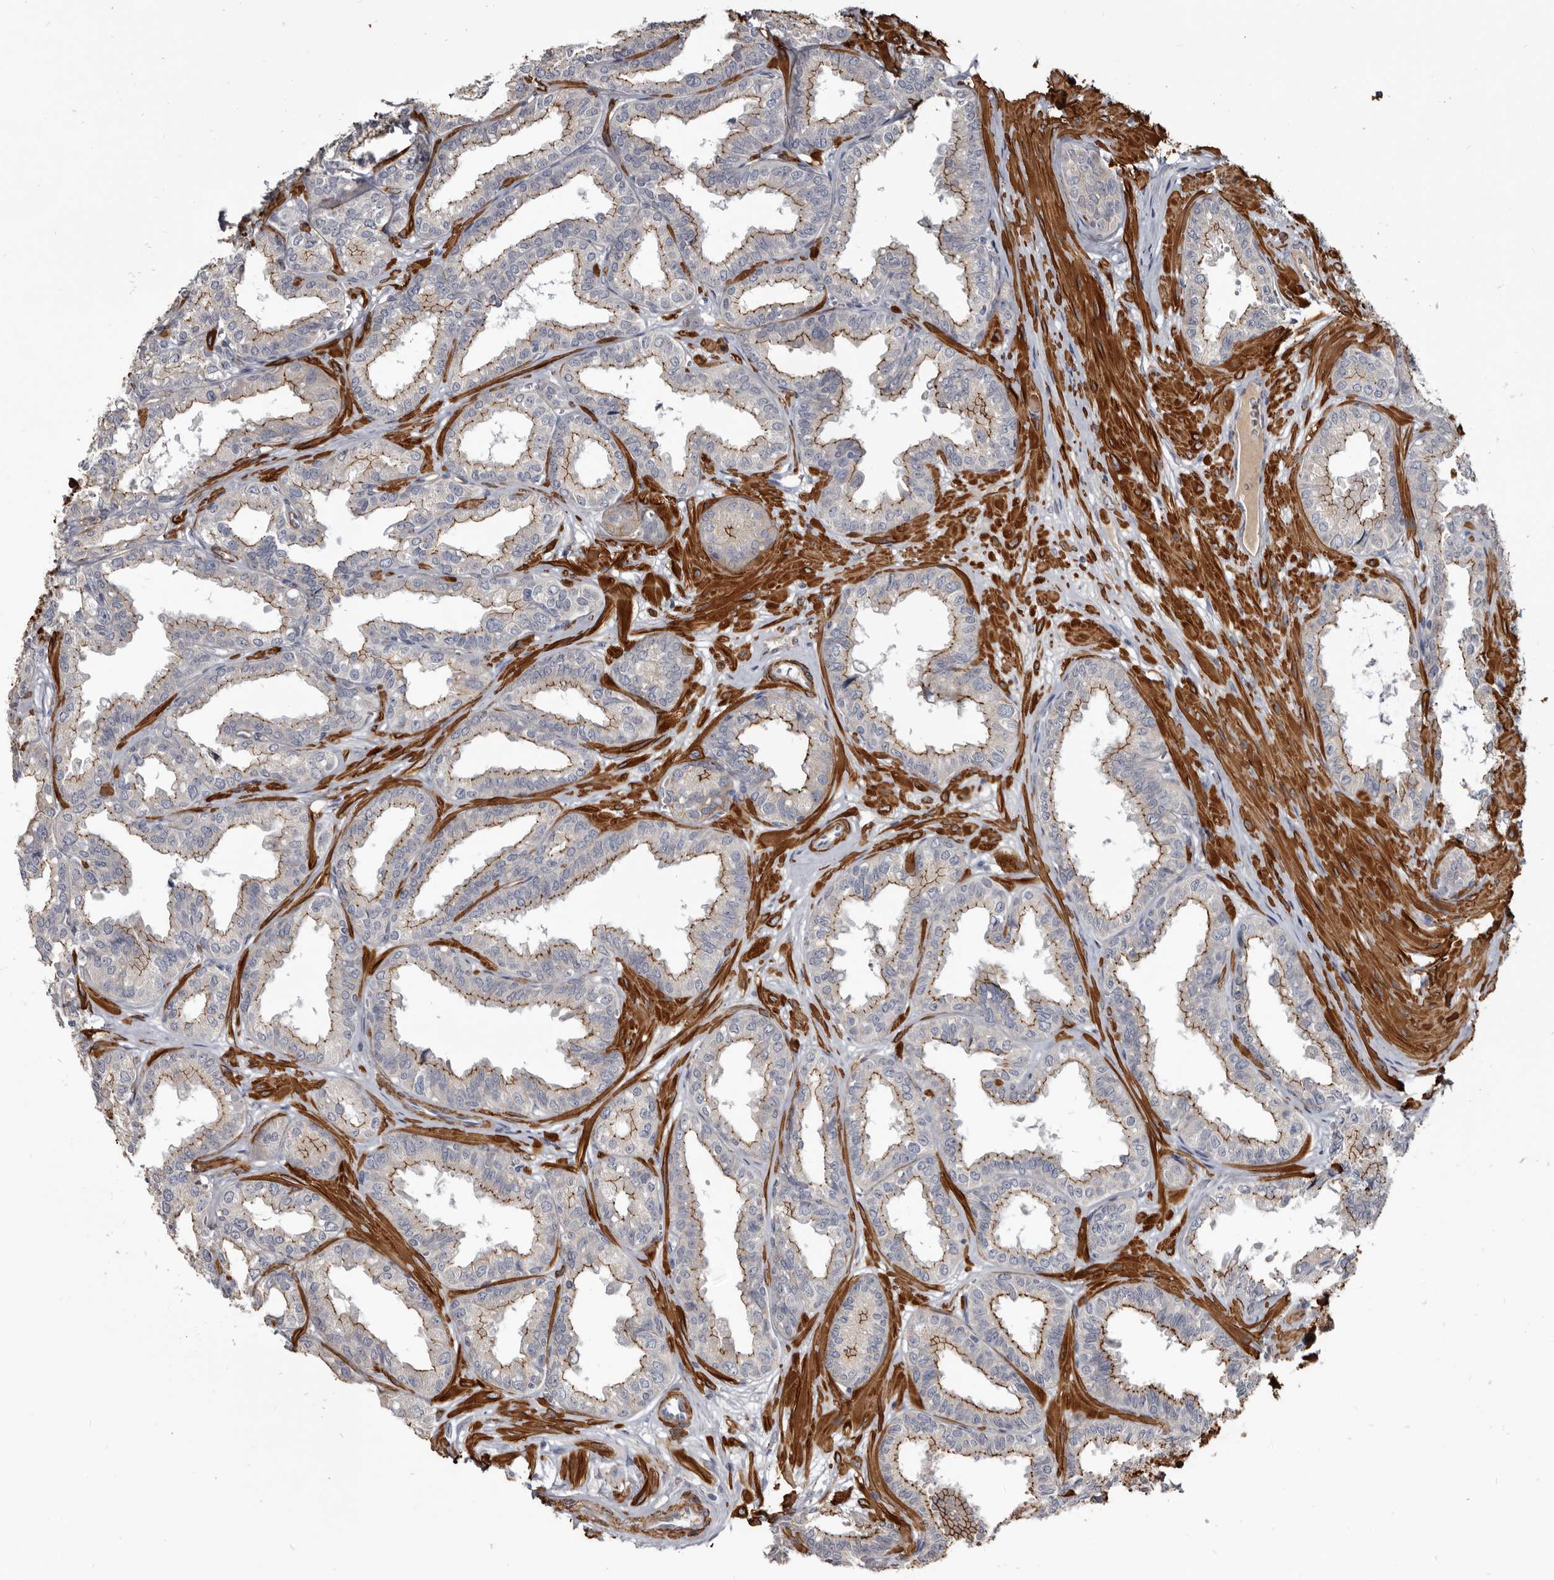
{"staining": {"intensity": "strong", "quantity": "25%-75%", "location": "cytoplasmic/membranous"}, "tissue": "seminal vesicle", "cell_type": "Glandular cells", "image_type": "normal", "snomed": [{"axis": "morphology", "description": "Normal tissue, NOS"}, {"axis": "topography", "description": "Prostate"}, {"axis": "topography", "description": "Seminal veicle"}], "caption": "Seminal vesicle stained with immunohistochemistry (IHC) shows strong cytoplasmic/membranous expression in approximately 25%-75% of glandular cells.", "gene": "CGN", "patient": {"sex": "male", "age": 51}}